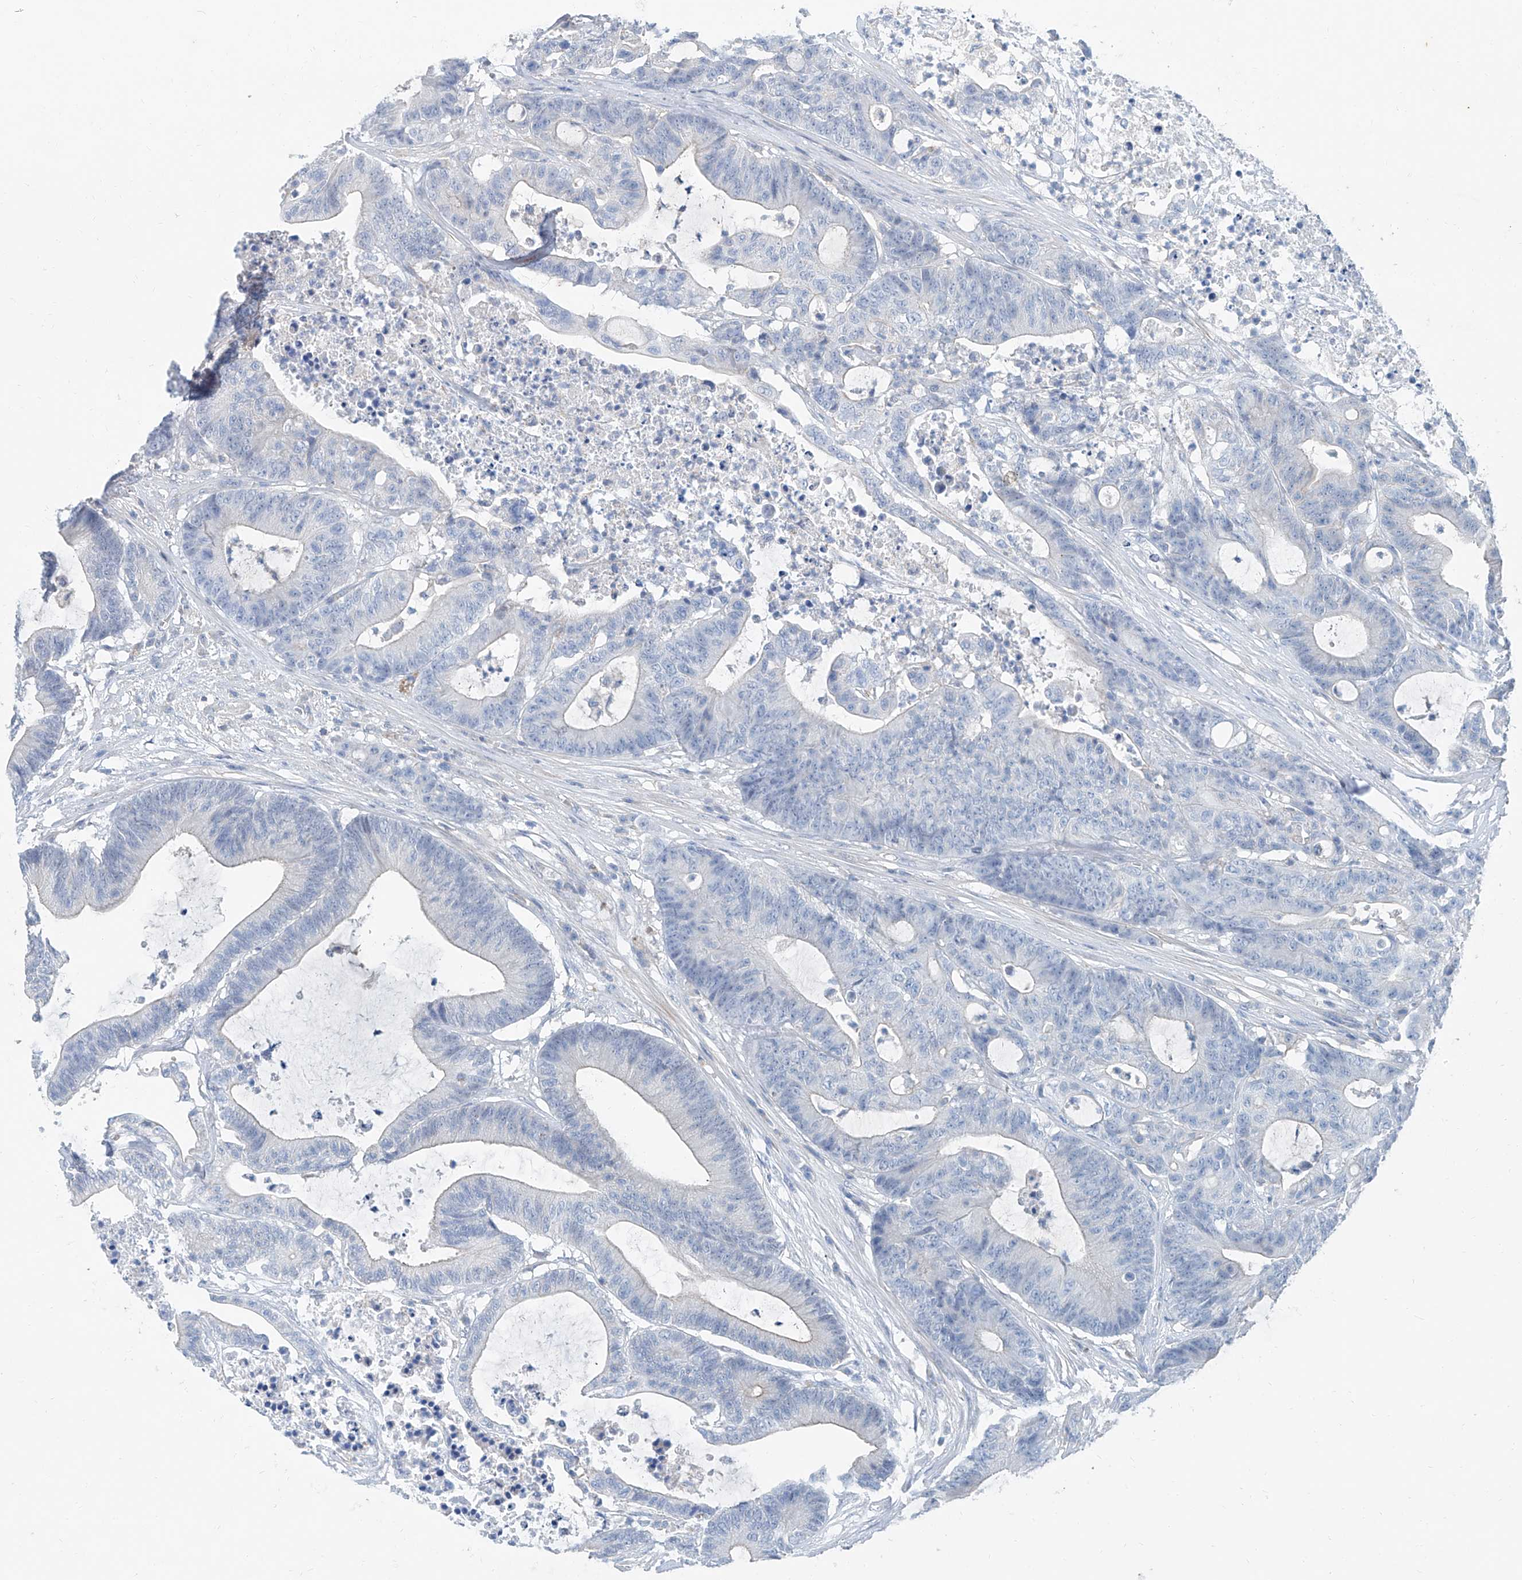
{"staining": {"intensity": "negative", "quantity": "none", "location": "none"}, "tissue": "colorectal cancer", "cell_type": "Tumor cells", "image_type": "cancer", "snomed": [{"axis": "morphology", "description": "Adenocarcinoma, NOS"}, {"axis": "topography", "description": "Colon"}], "caption": "Tumor cells show no significant positivity in colorectal cancer (adenocarcinoma). Brightfield microscopy of immunohistochemistry stained with DAB (brown) and hematoxylin (blue), captured at high magnification.", "gene": "ANKRD34A", "patient": {"sex": "female", "age": 84}}